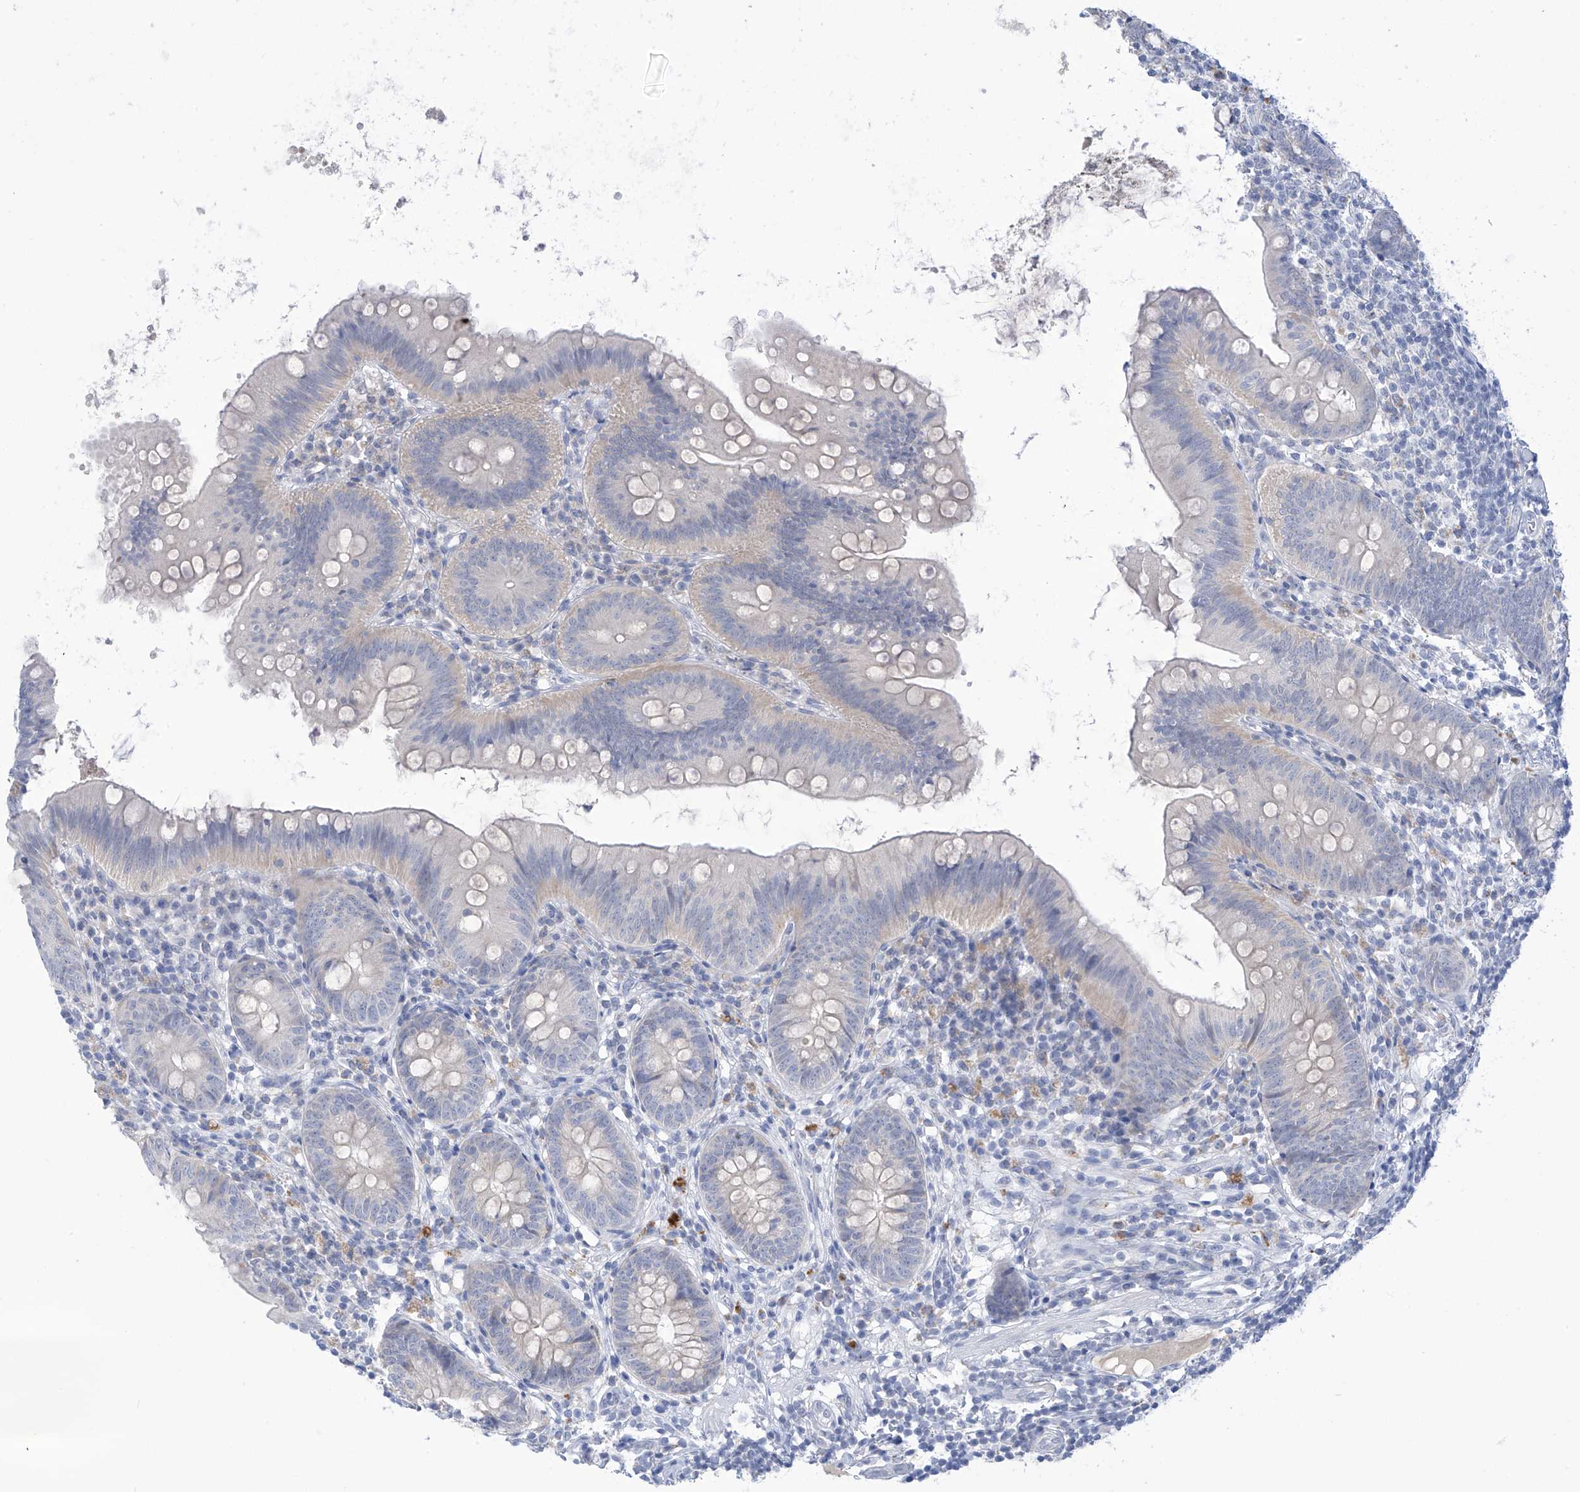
{"staining": {"intensity": "negative", "quantity": "none", "location": "none"}, "tissue": "appendix", "cell_type": "Glandular cells", "image_type": "normal", "snomed": [{"axis": "morphology", "description": "Normal tissue, NOS"}, {"axis": "topography", "description": "Appendix"}], "caption": "High power microscopy micrograph of an IHC photomicrograph of benign appendix, revealing no significant staining in glandular cells.", "gene": "IBA57", "patient": {"sex": "female", "age": 62}}